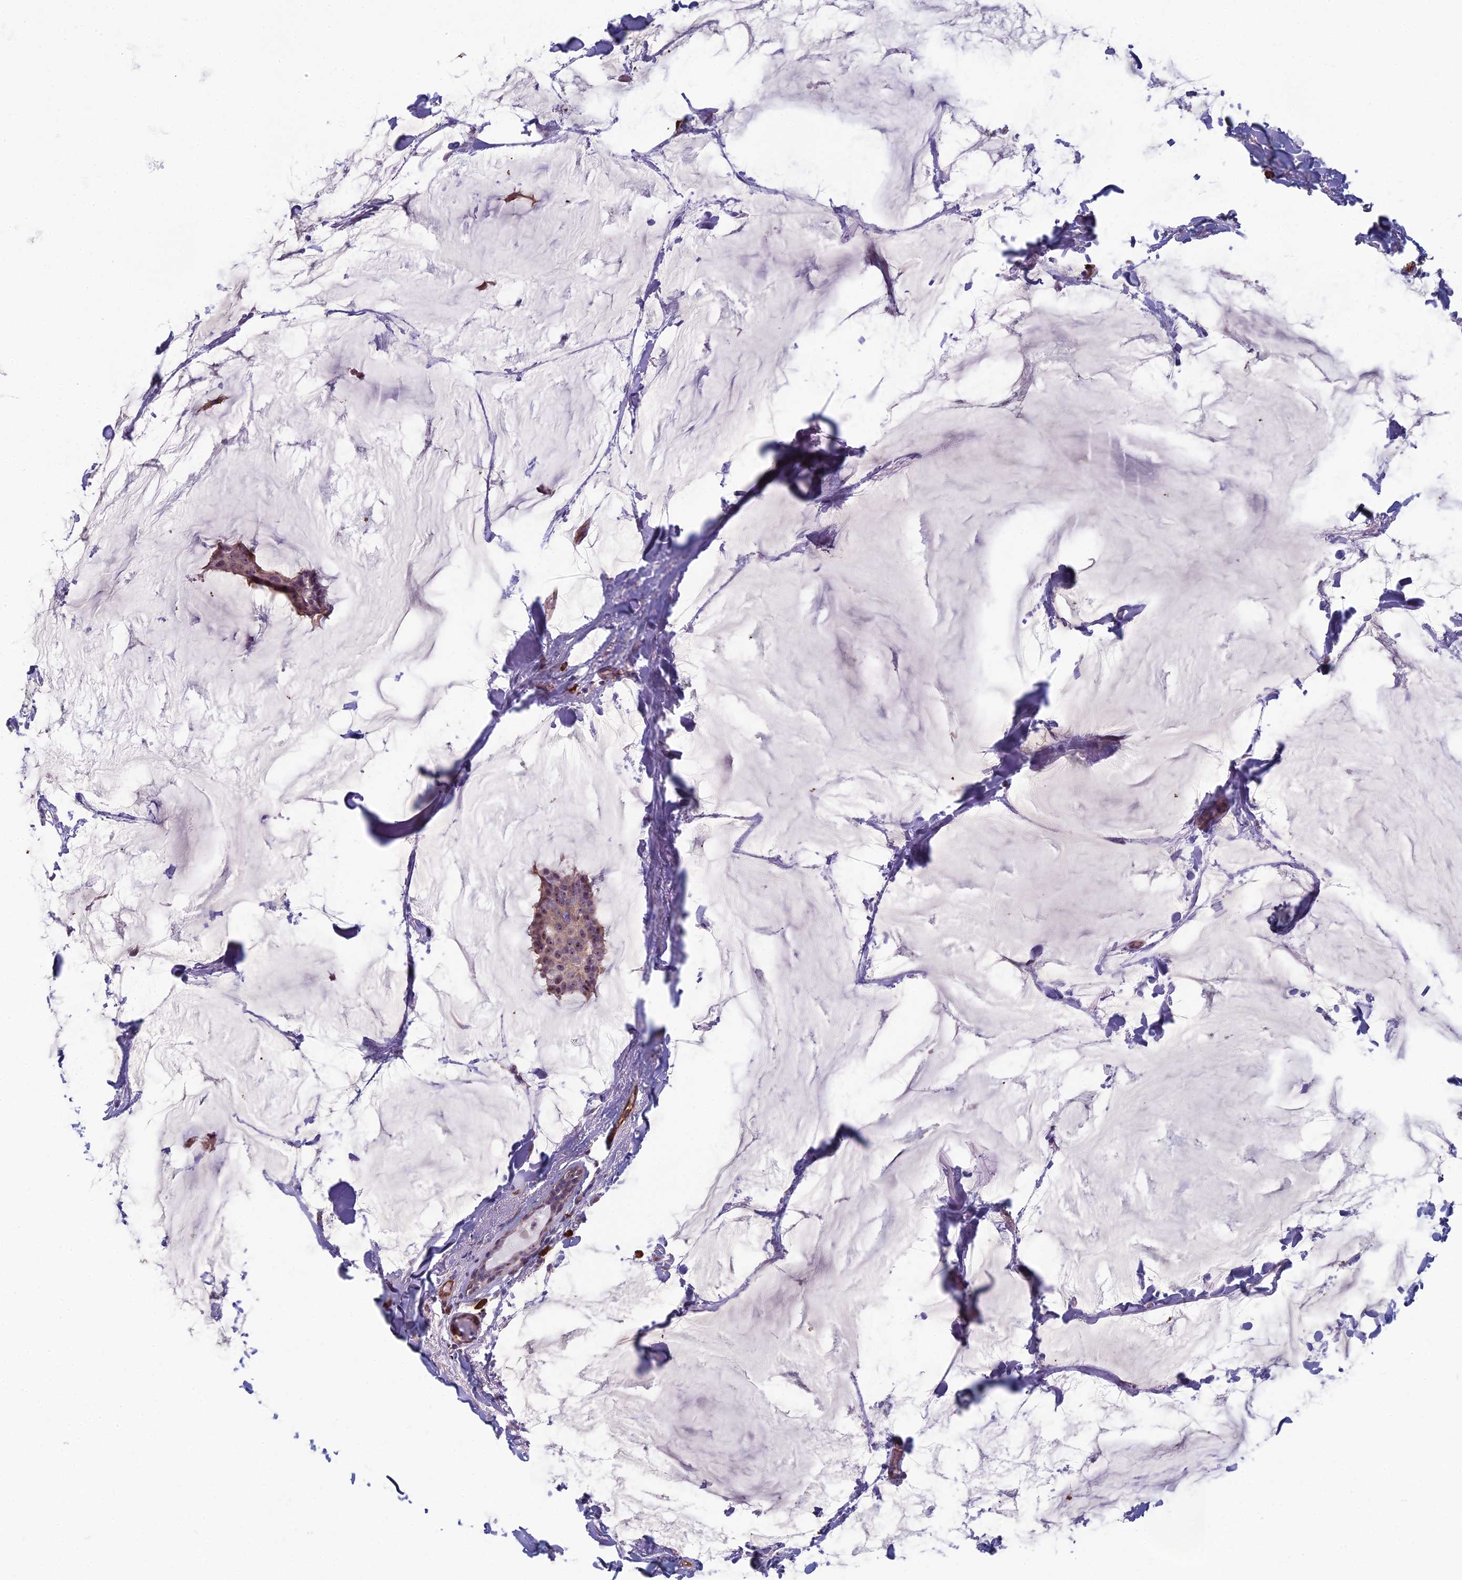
{"staining": {"intensity": "weak", "quantity": ">75%", "location": "cytoplasmic/membranous,nuclear"}, "tissue": "breast cancer", "cell_type": "Tumor cells", "image_type": "cancer", "snomed": [{"axis": "morphology", "description": "Duct carcinoma"}, {"axis": "topography", "description": "Breast"}], "caption": "Immunohistochemical staining of human breast cancer shows low levels of weak cytoplasmic/membranous and nuclear protein expression in about >75% of tumor cells.", "gene": "NOC2L", "patient": {"sex": "female", "age": 93}}